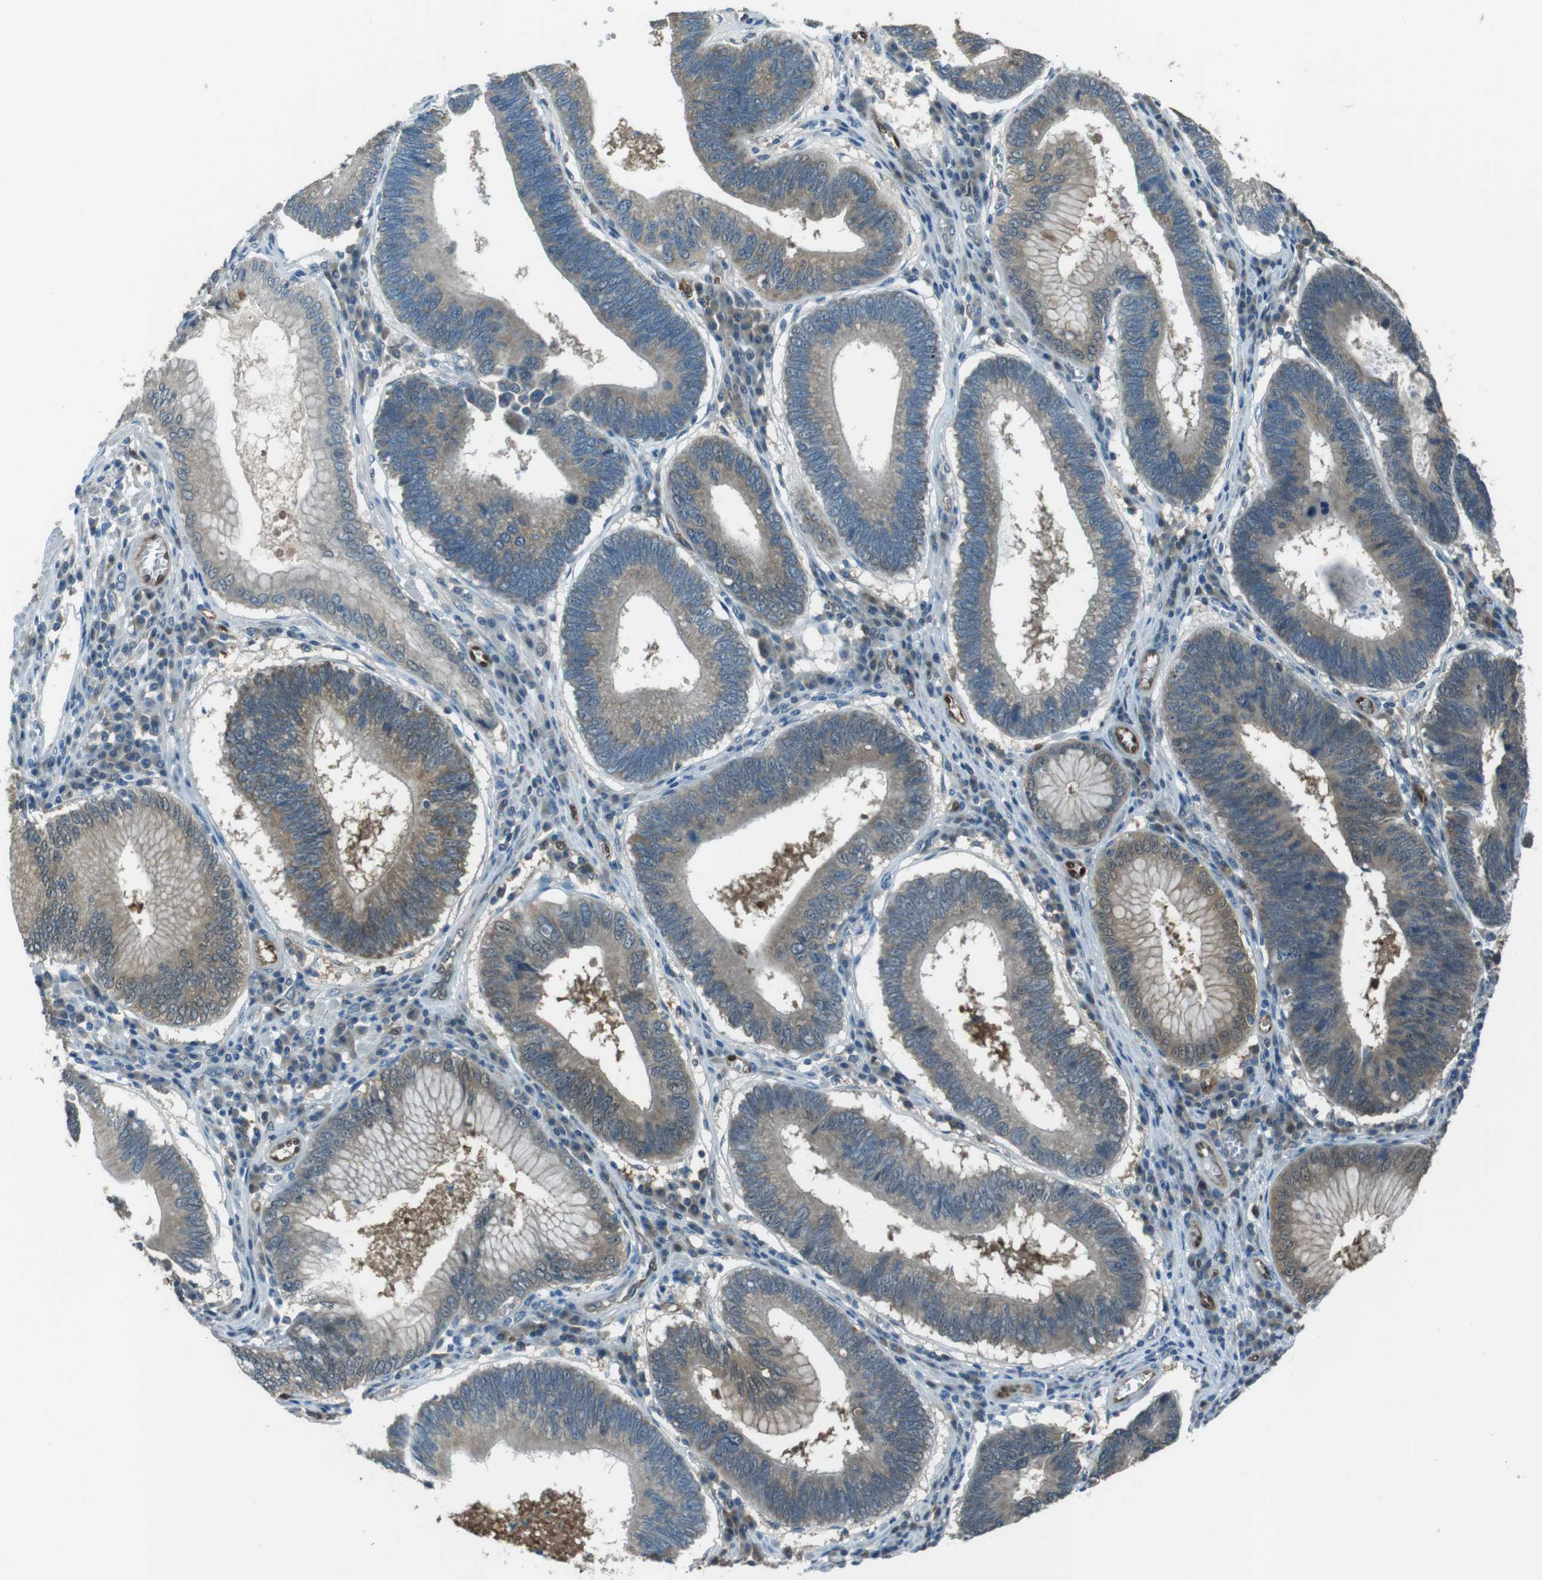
{"staining": {"intensity": "moderate", "quantity": "25%-75%", "location": "cytoplasmic/membranous"}, "tissue": "stomach cancer", "cell_type": "Tumor cells", "image_type": "cancer", "snomed": [{"axis": "morphology", "description": "Adenocarcinoma, NOS"}, {"axis": "topography", "description": "Stomach"}], "caption": "High-magnification brightfield microscopy of stomach cancer stained with DAB (brown) and counterstained with hematoxylin (blue). tumor cells exhibit moderate cytoplasmic/membranous positivity is seen in about25%-75% of cells. The staining was performed using DAB, with brown indicating positive protein expression. Nuclei are stained blue with hematoxylin.", "gene": "MFAP3", "patient": {"sex": "male", "age": 59}}